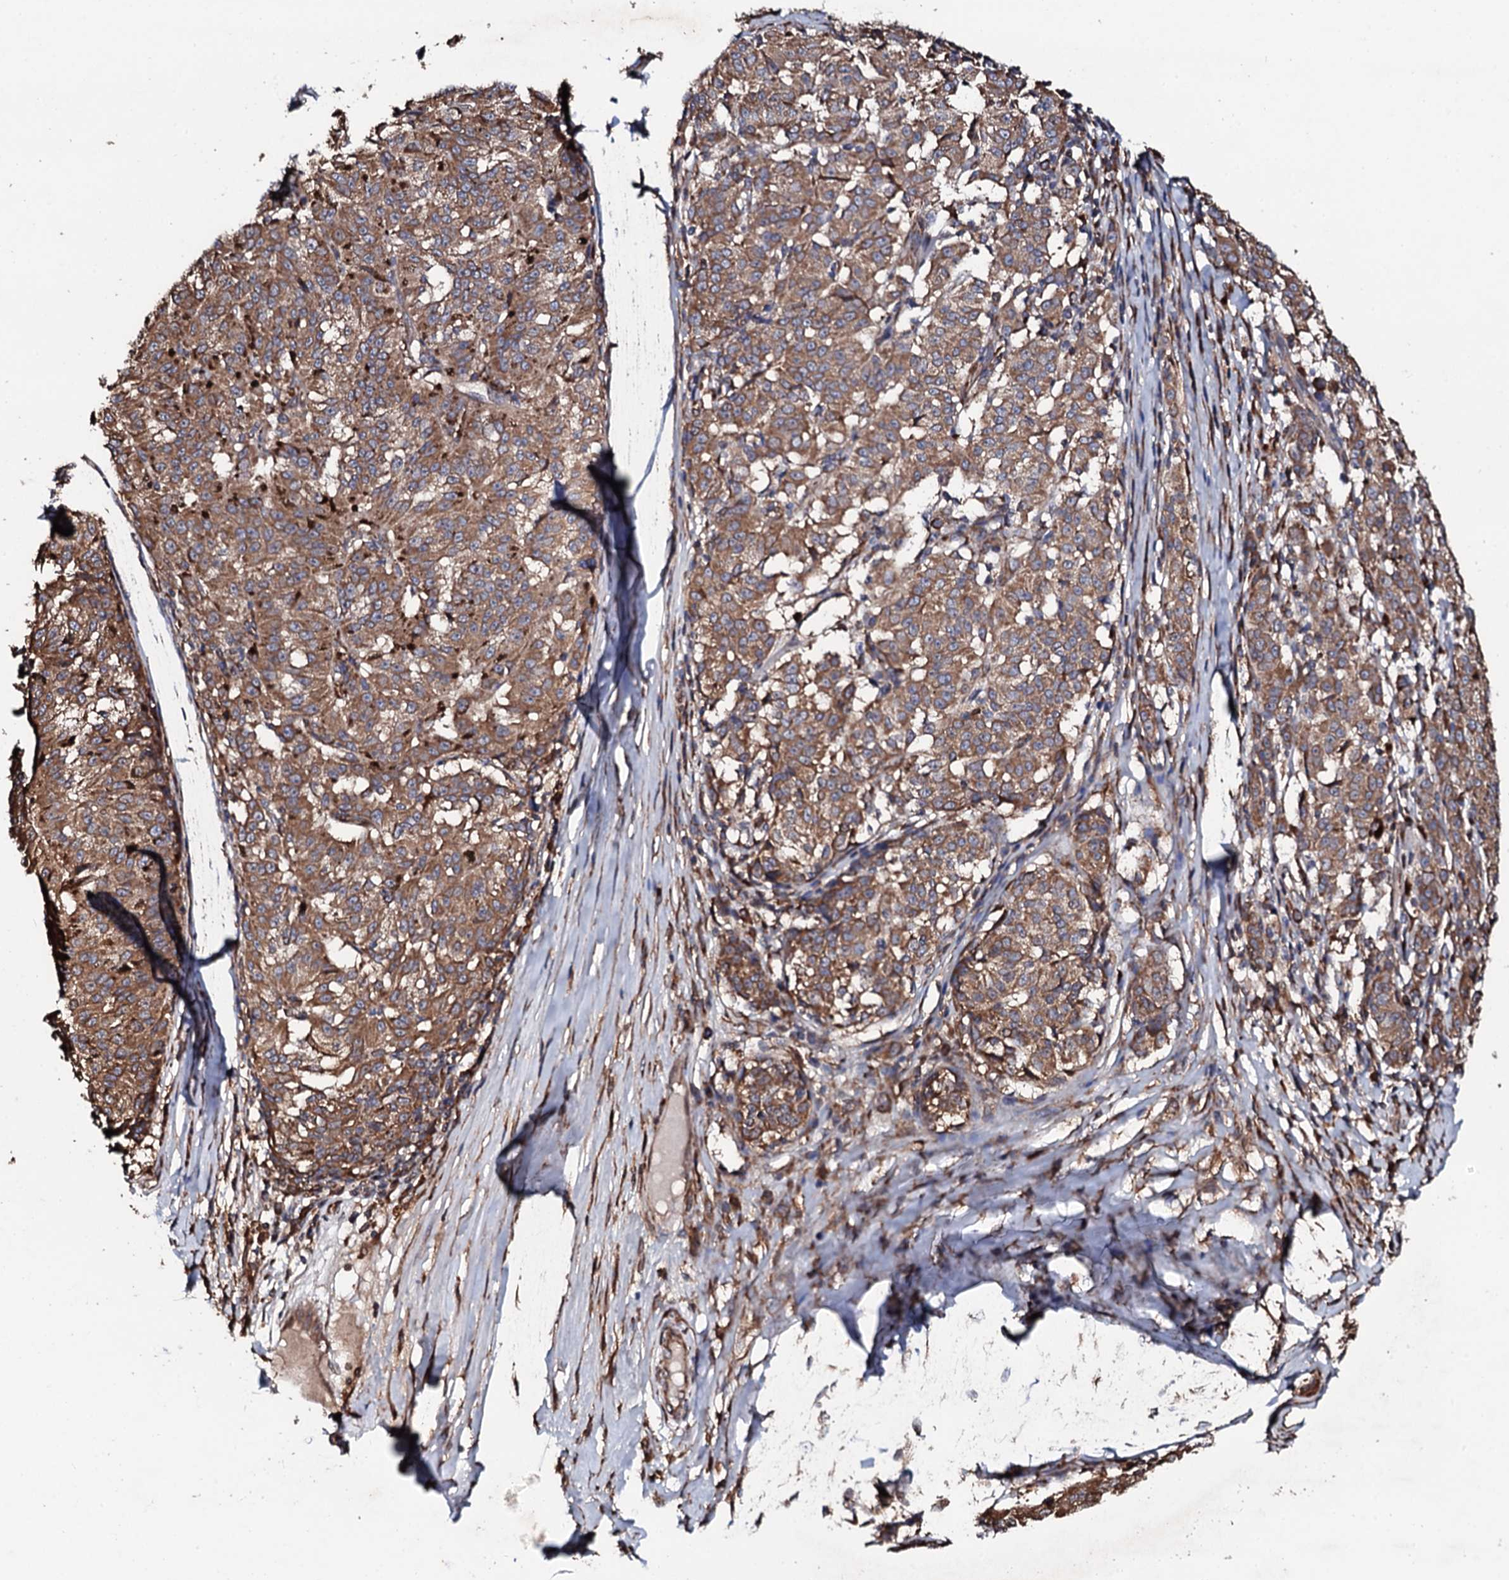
{"staining": {"intensity": "moderate", "quantity": ">75%", "location": "cytoplasmic/membranous"}, "tissue": "melanoma", "cell_type": "Tumor cells", "image_type": "cancer", "snomed": [{"axis": "morphology", "description": "Malignant melanoma, NOS"}, {"axis": "topography", "description": "Skin"}], "caption": "This image shows malignant melanoma stained with immunohistochemistry (IHC) to label a protein in brown. The cytoplasmic/membranous of tumor cells show moderate positivity for the protein. Nuclei are counter-stained blue.", "gene": "CKAP5", "patient": {"sex": "female", "age": 72}}